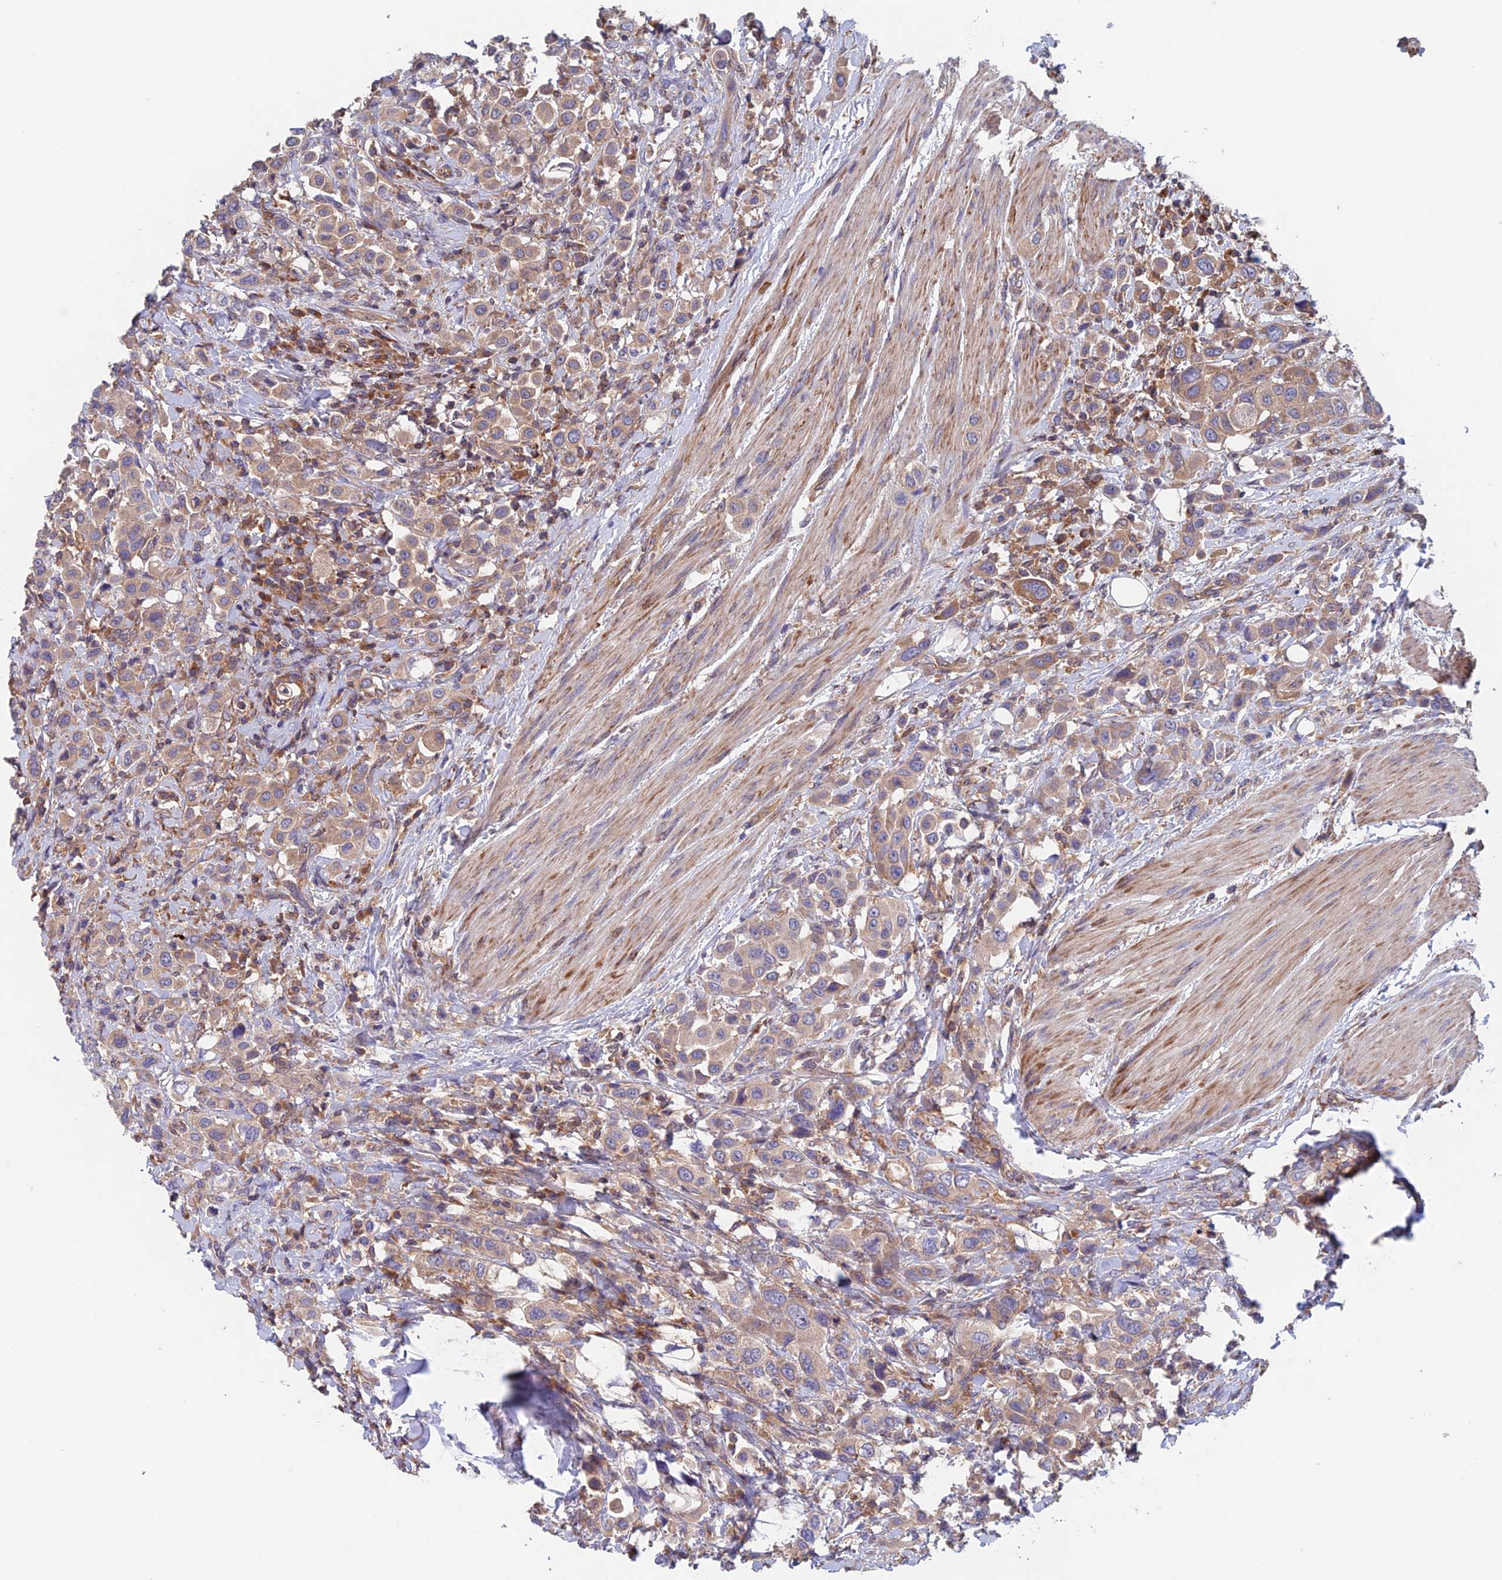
{"staining": {"intensity": "weak", "quantity": ">75%", "location": "cytoplasmic/membranous"}, "tissue": "urothelial cancer", "cell_type": "Tumor cells", "image_type": "cancer", "snomed": [{"axis": "morphology", "description": "Urothelial carcinoma, High grade"}, {"axis": "topography", "description": "Urinary bladder"}], "caption": "High-power microscopy captured an IHC histopathology image of urothelial carcinoma (high-grade), revealing weak cytoplasmic/membranous positivity in about >75% of tumor cells.", "gene": "NUDT16L1", "patient": {"sex": "male", "age": 50}}